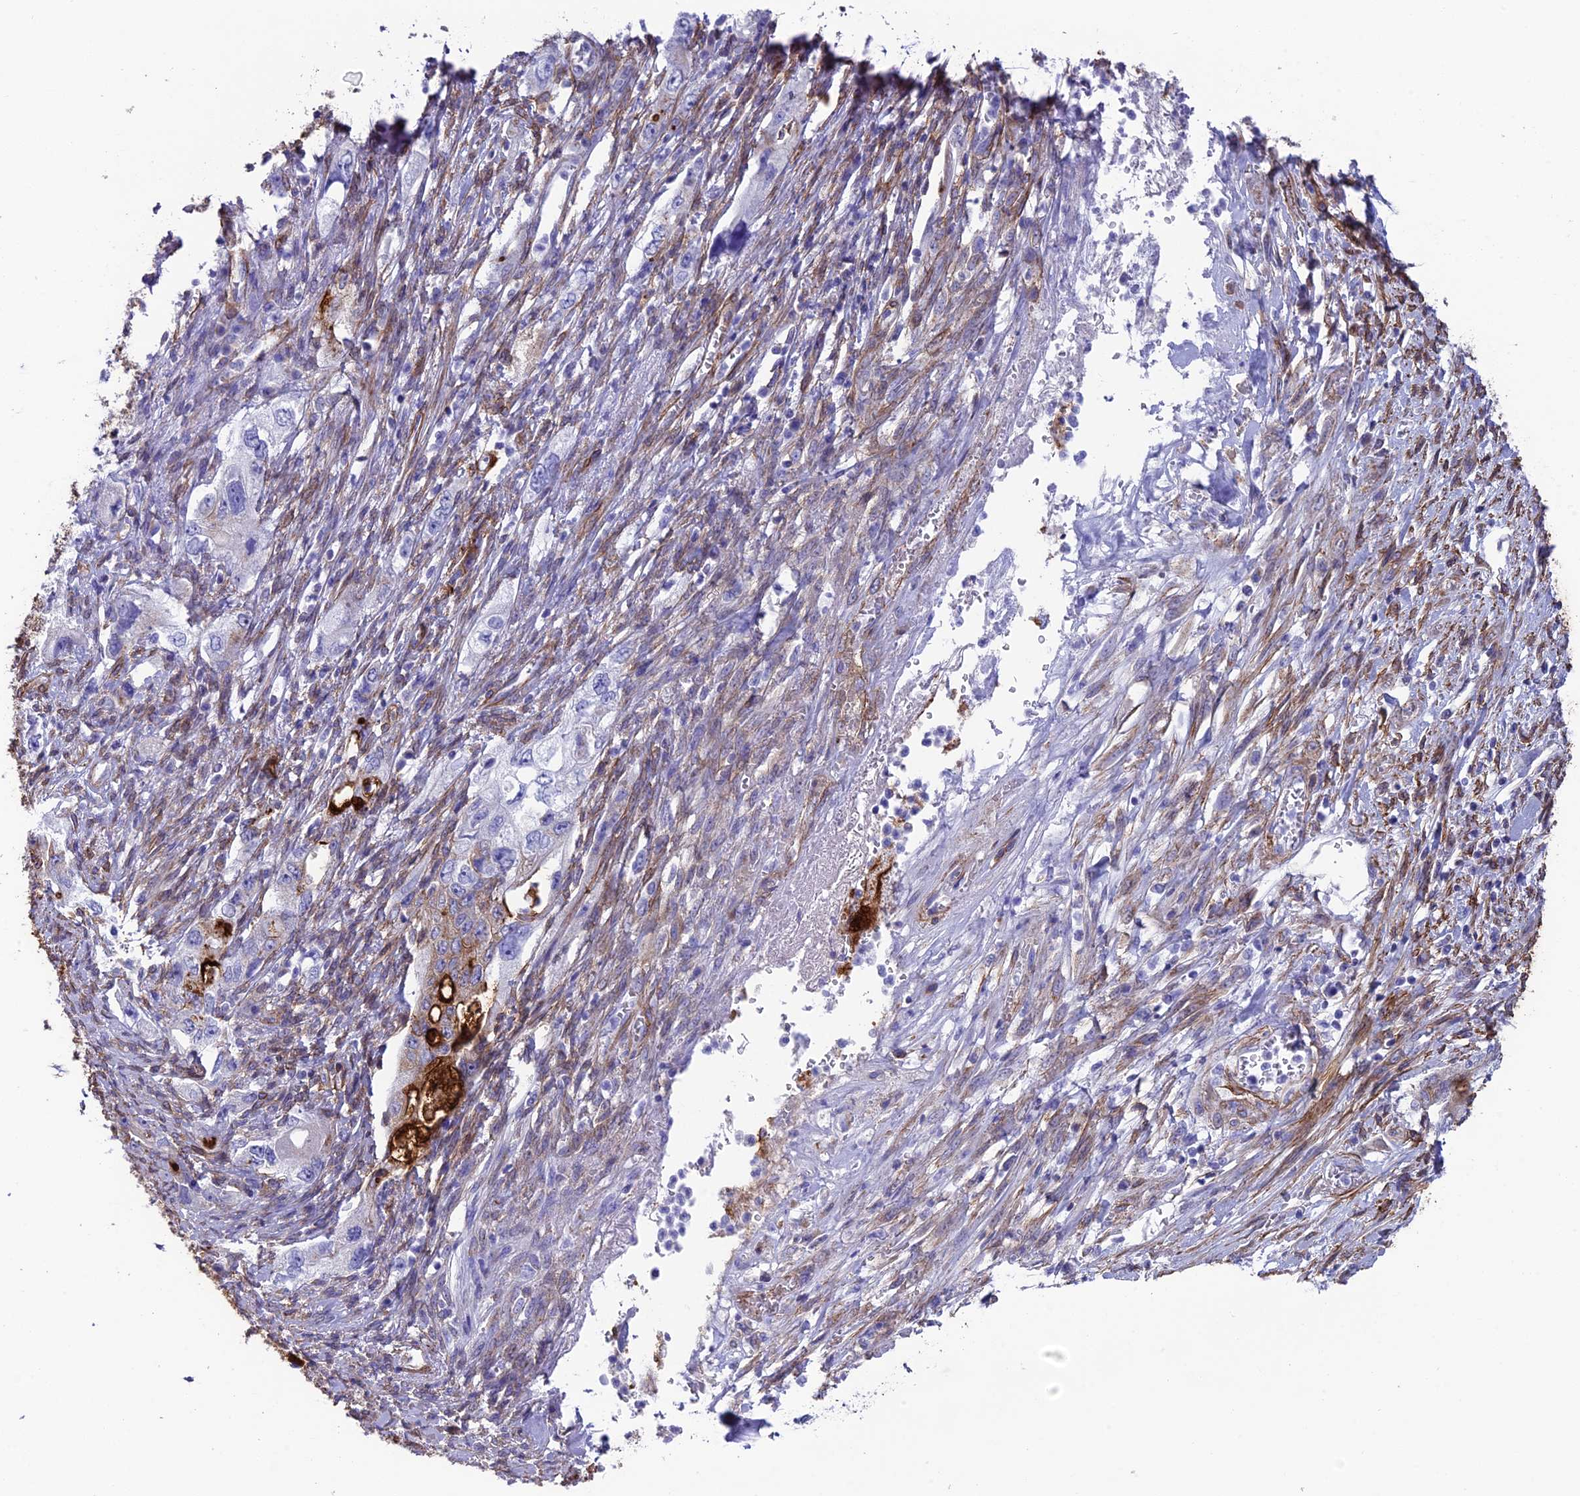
{"staining": {"intensity": "strong", "quantity": "25%-75%", "location": "cytoplasmic/membranous"}, "tissue": "pancreatic cancer", "cell_type": "Tumor cells", "image_type": "cancer", "snomed": [{"axis": "morphology", "description": "Adenocarcinoma, NOS"}, {"axis": "topography", "description": "Pancreas"}], "caption": "Immunohistochemical staining of human pancreatic cancer reveals high levels of strong cytoplasmic/membranous protein positivity in about 25%-75% of tumor cells.", "gene": "TNS1", "patient": {"sex": "female", "age": 73}}